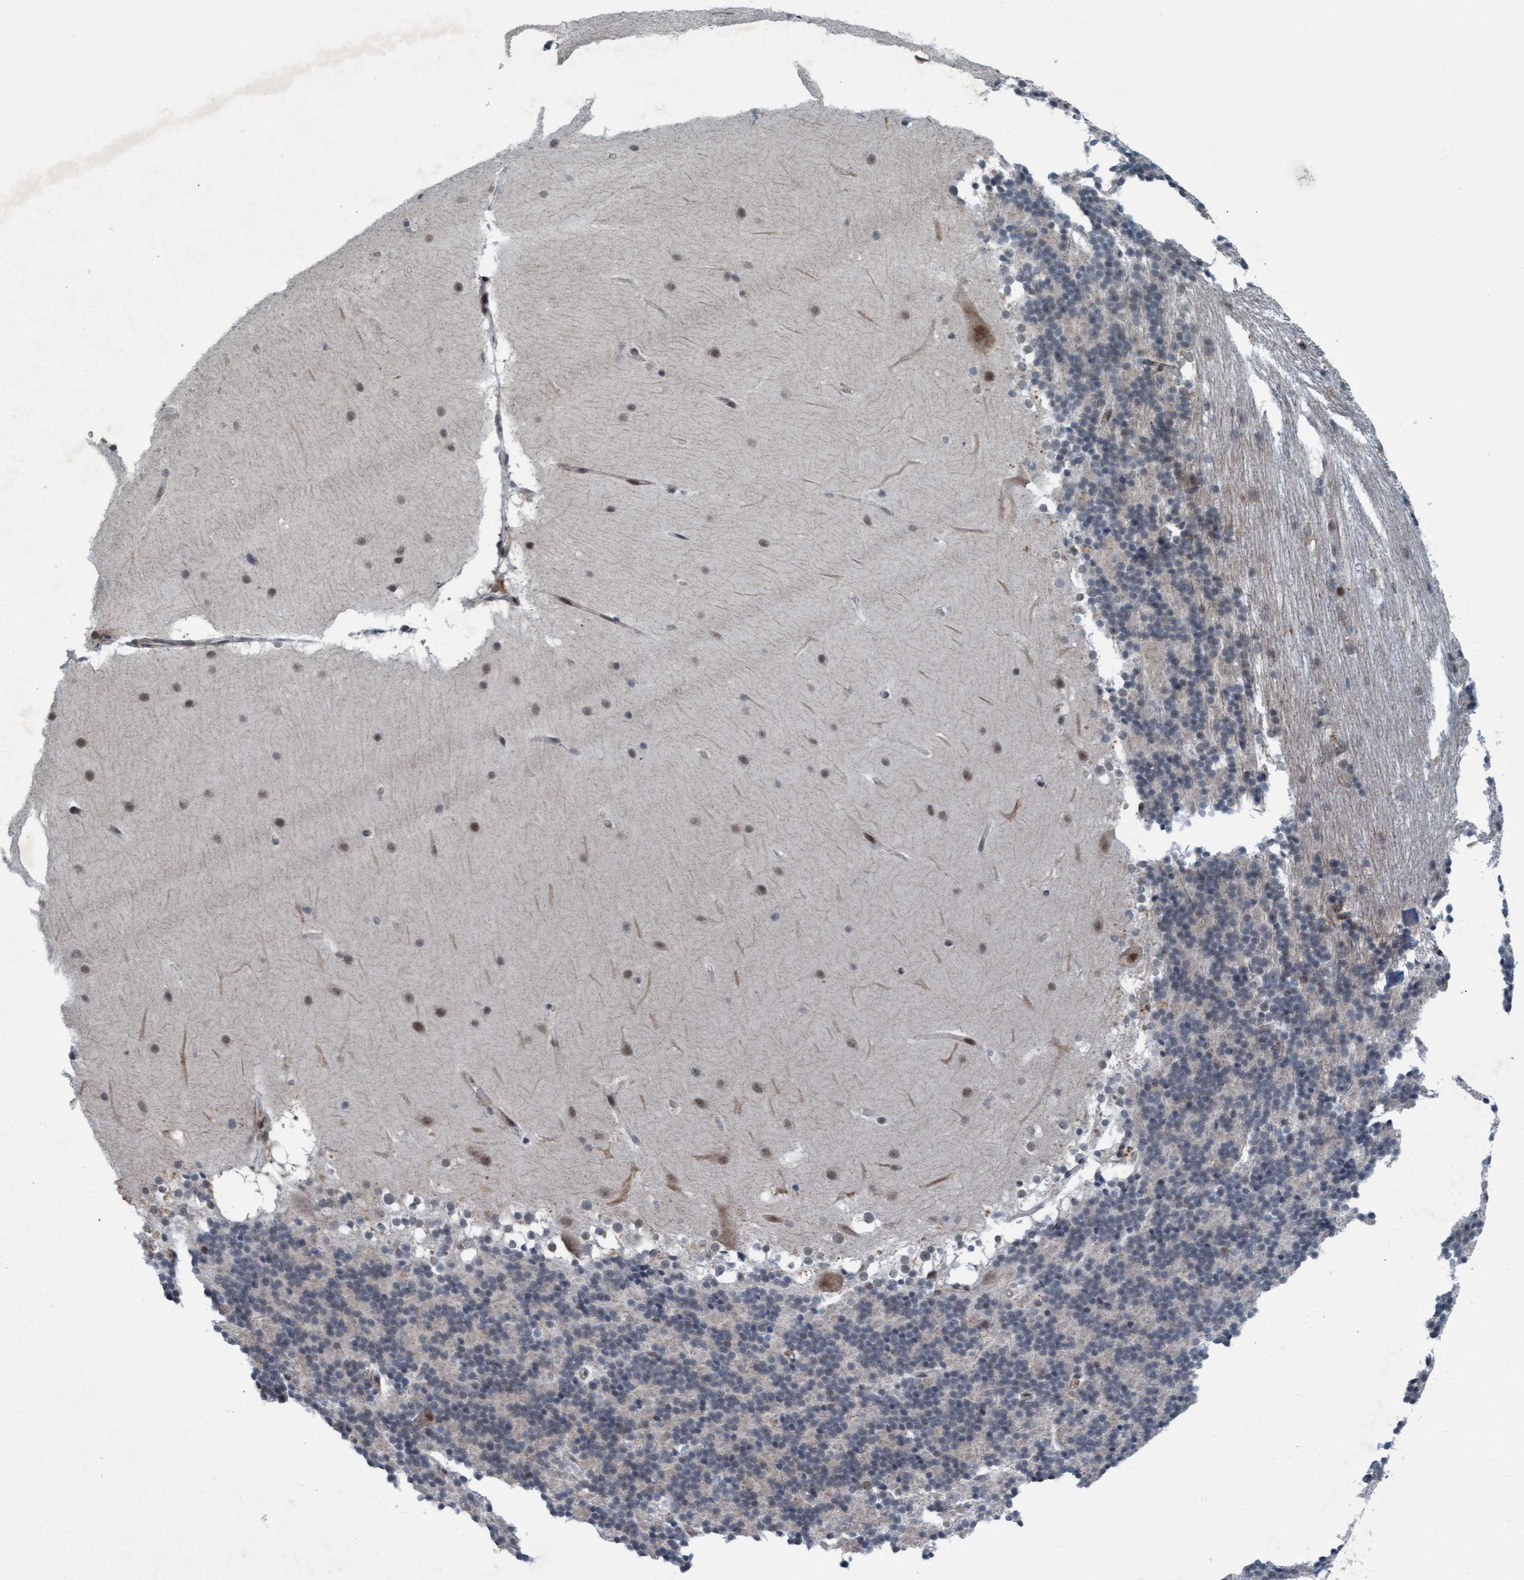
{"staining": {"intensity": "negative", "quantity": "none", "location": "none"}, "tissue": "cerebellum", "cell_type": "Cells in granular layer", "image_type": "normal", "snomed": [{"axis": "morphology", "description": "Normal tissue, NOS"}, {"axis": "topography", "description": "Cerebellum"}], "caption": "DAB (3,3'-diaminobenzidine) immunohistochemical staining of normal human cerebellum demonstrates no significant staining in cells in granular layer.", "gene": "CWC27", "patient": {"sex": "female", "age": 19}}